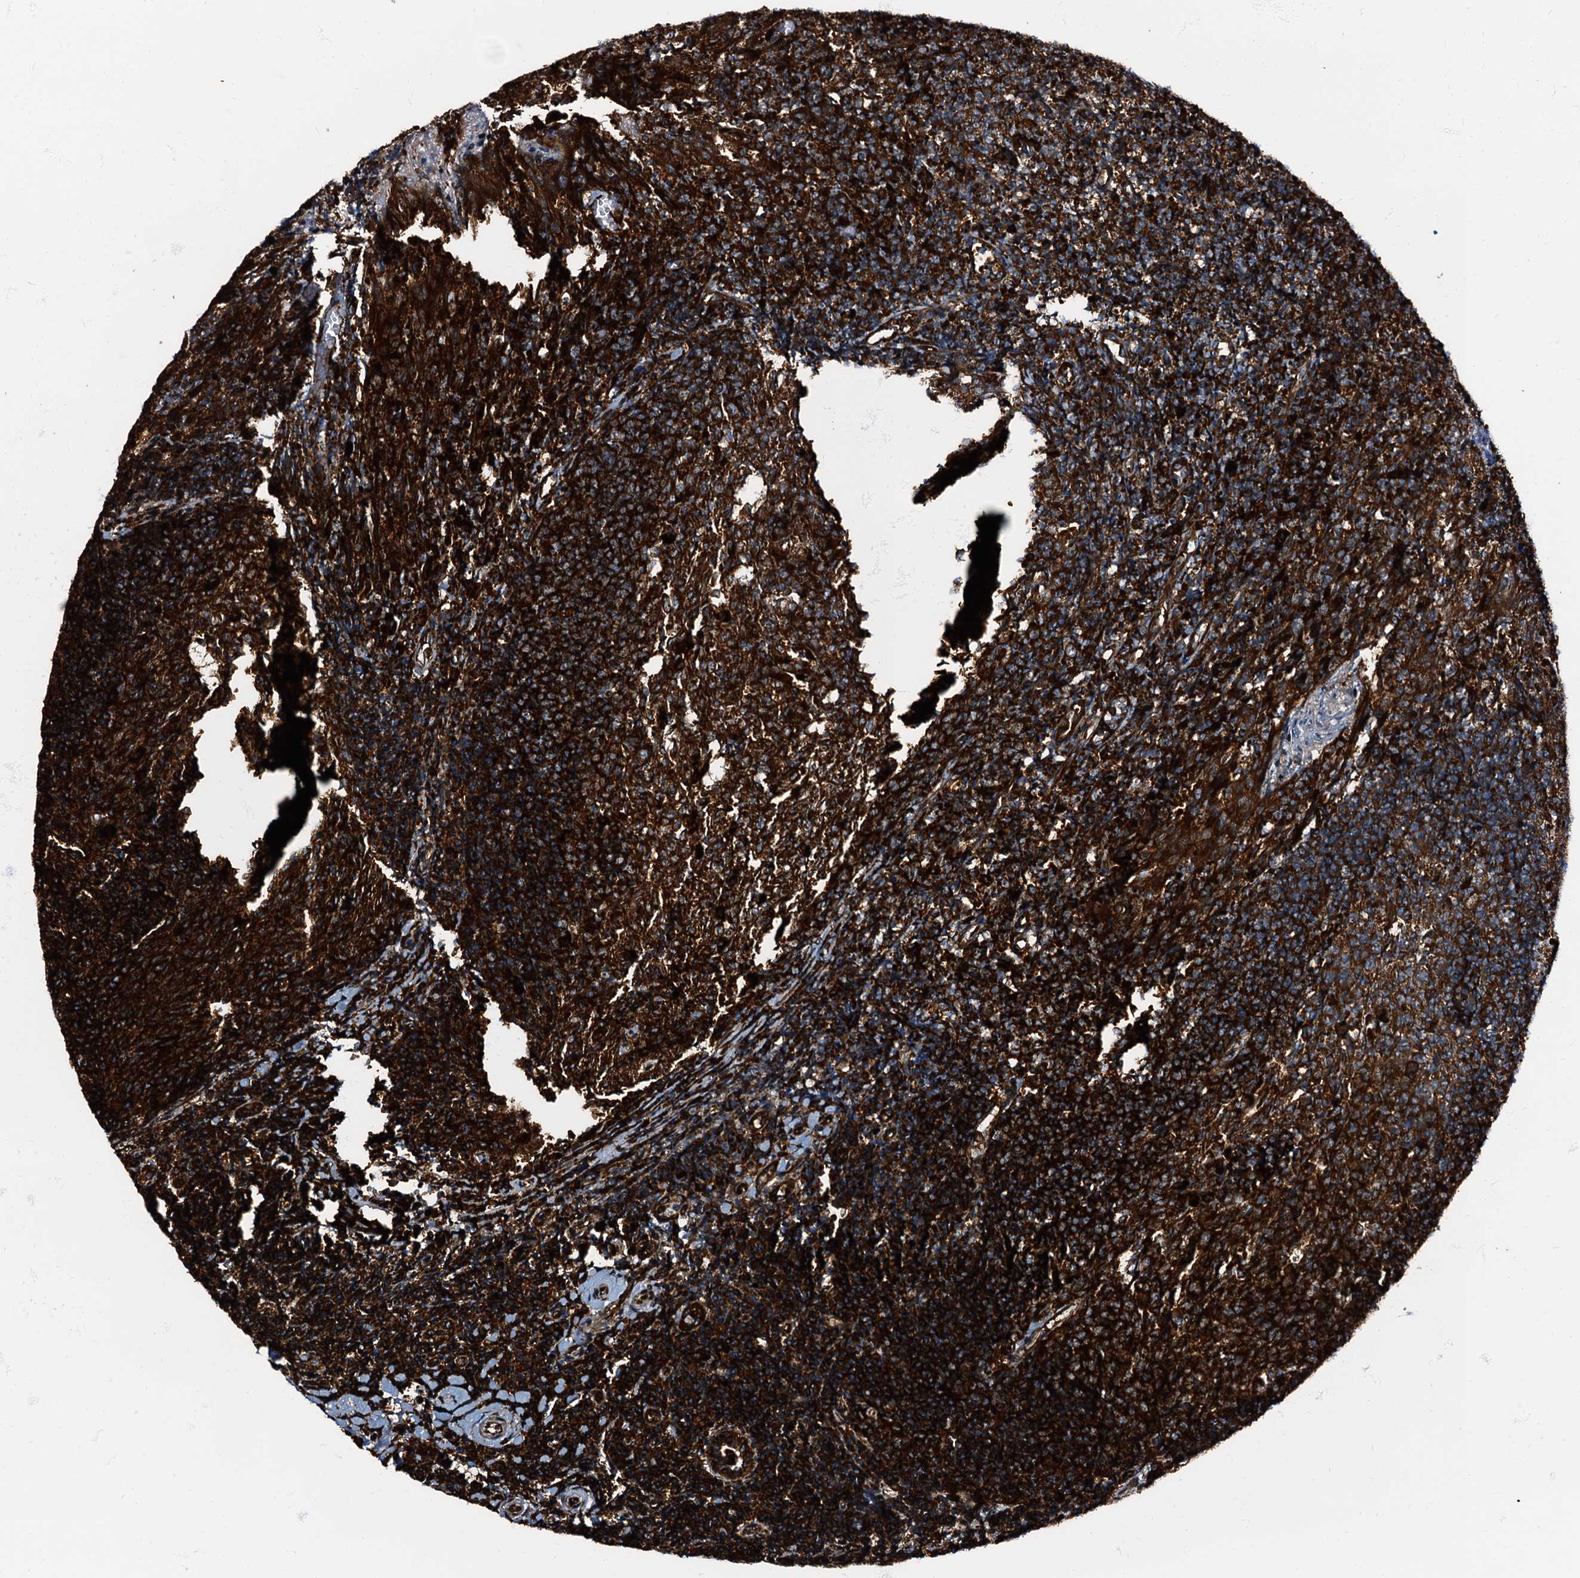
{"staining": {"intensity": "strong", "quantity": ">75%", "location": "cytoplasmic/membranous"}, "tissue": "tonsil", "cell_type": "Germinal center cells", "image_type": "normal", "snomed": [{"axis": "morphology", "description": "Normal tissue, NOS"}, {"axis": "topography", "description": "Tonsil"}], "caption": "High-power microscopy captured an IHC image of unremarkable tonsil, revealing strong cytoplasmic/membranous expression in approximately >75% of germinal center cells.", "gene": "ATP2C1", "patient": {"sex": "female", "age": 10}}